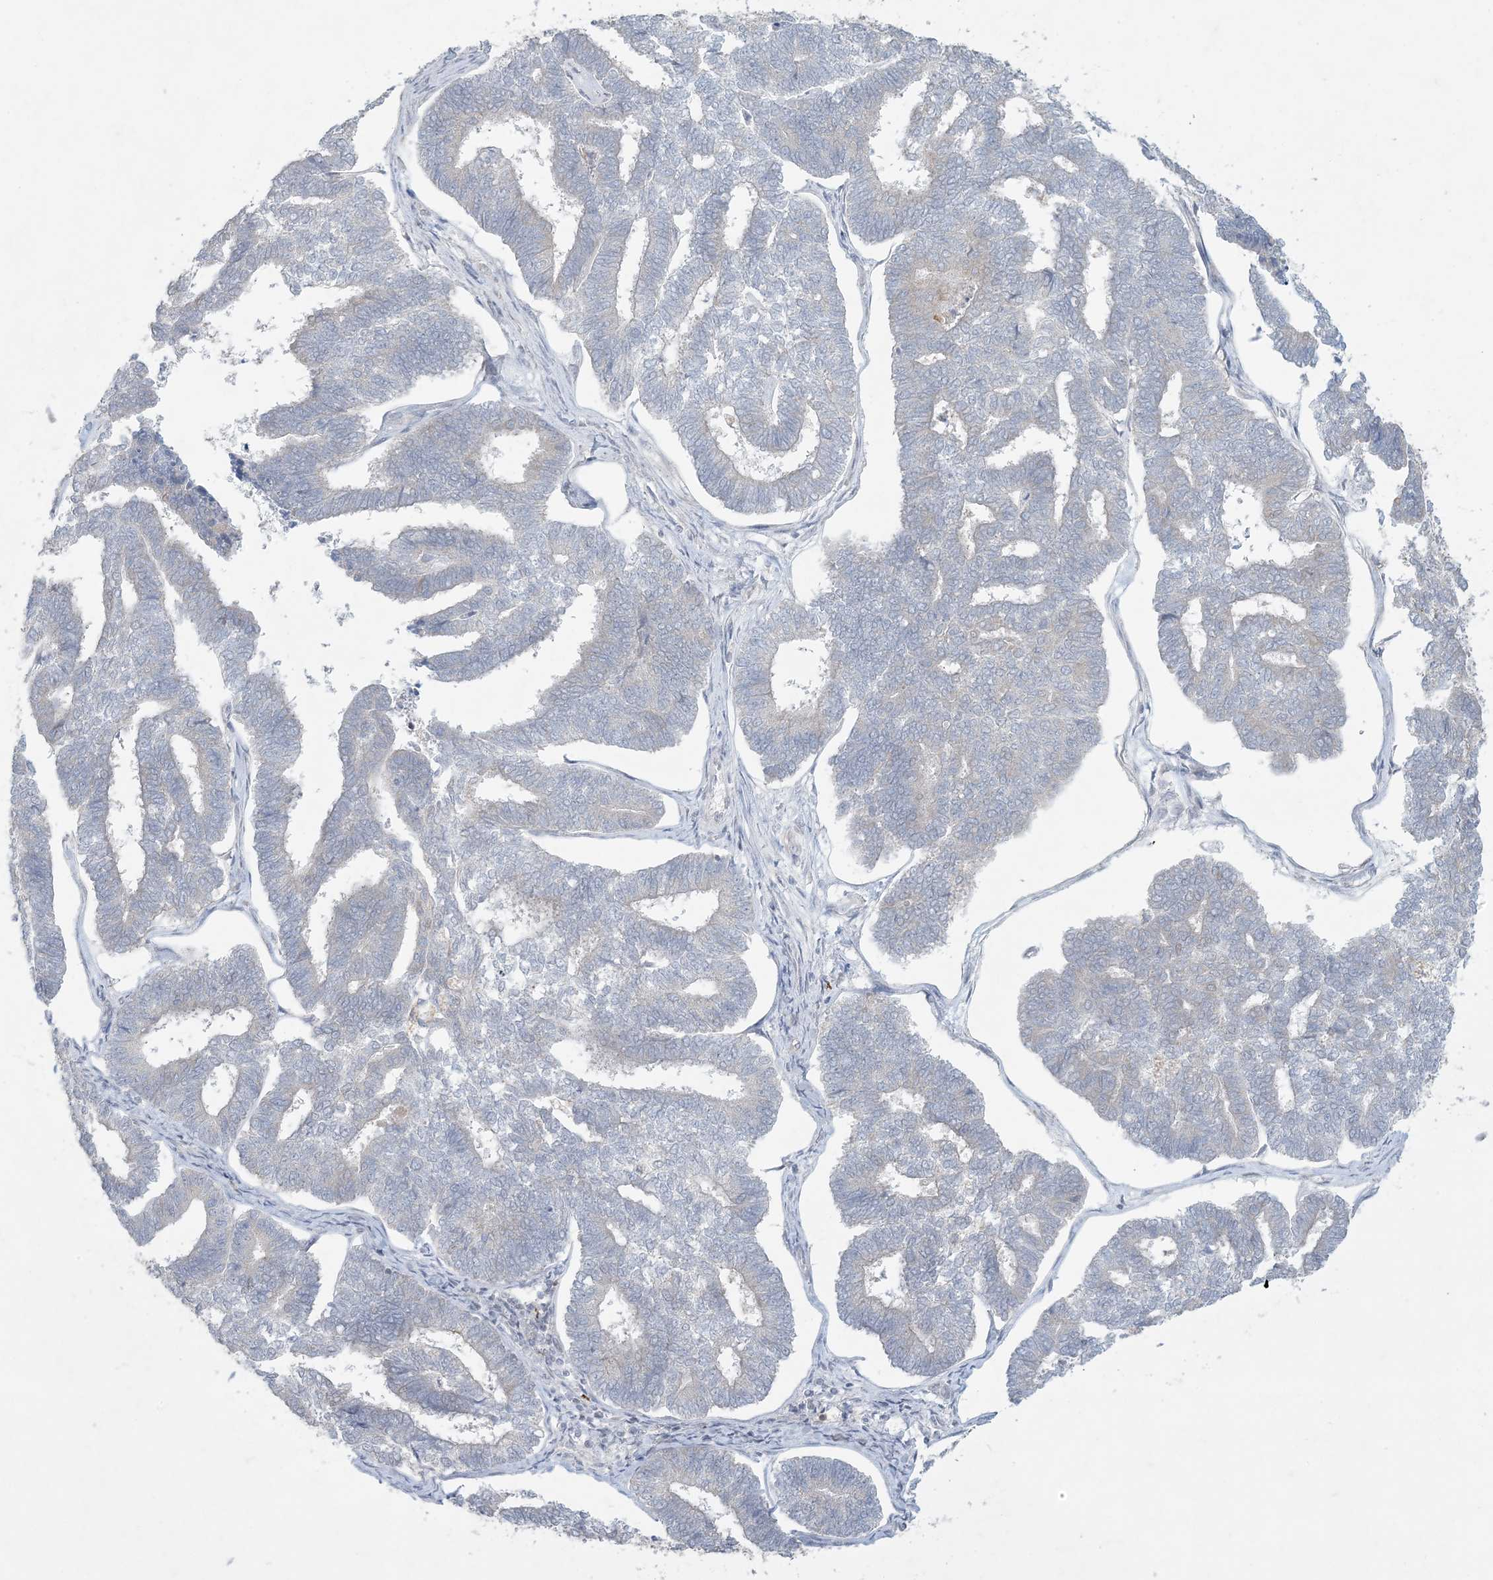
{"staining": {"intensity": "negative", "quantity": "none", "location": "none"}, "tissue": "endometrial cancer", "cell_type": "Tumor cells", "image_type": "cancer", "snomed": [{"axis": "morphology", "description": "Adenocarcinoma, NOS"}, {"axis": "topography", "description": "Endometrium"}], "caption": "The IHC micrograph has no significant positivity in tumor cells of endometrial adenocarcinoma tissue.", "gene": "KIF3A", "patient": {"sex": "female", "age": 70}}